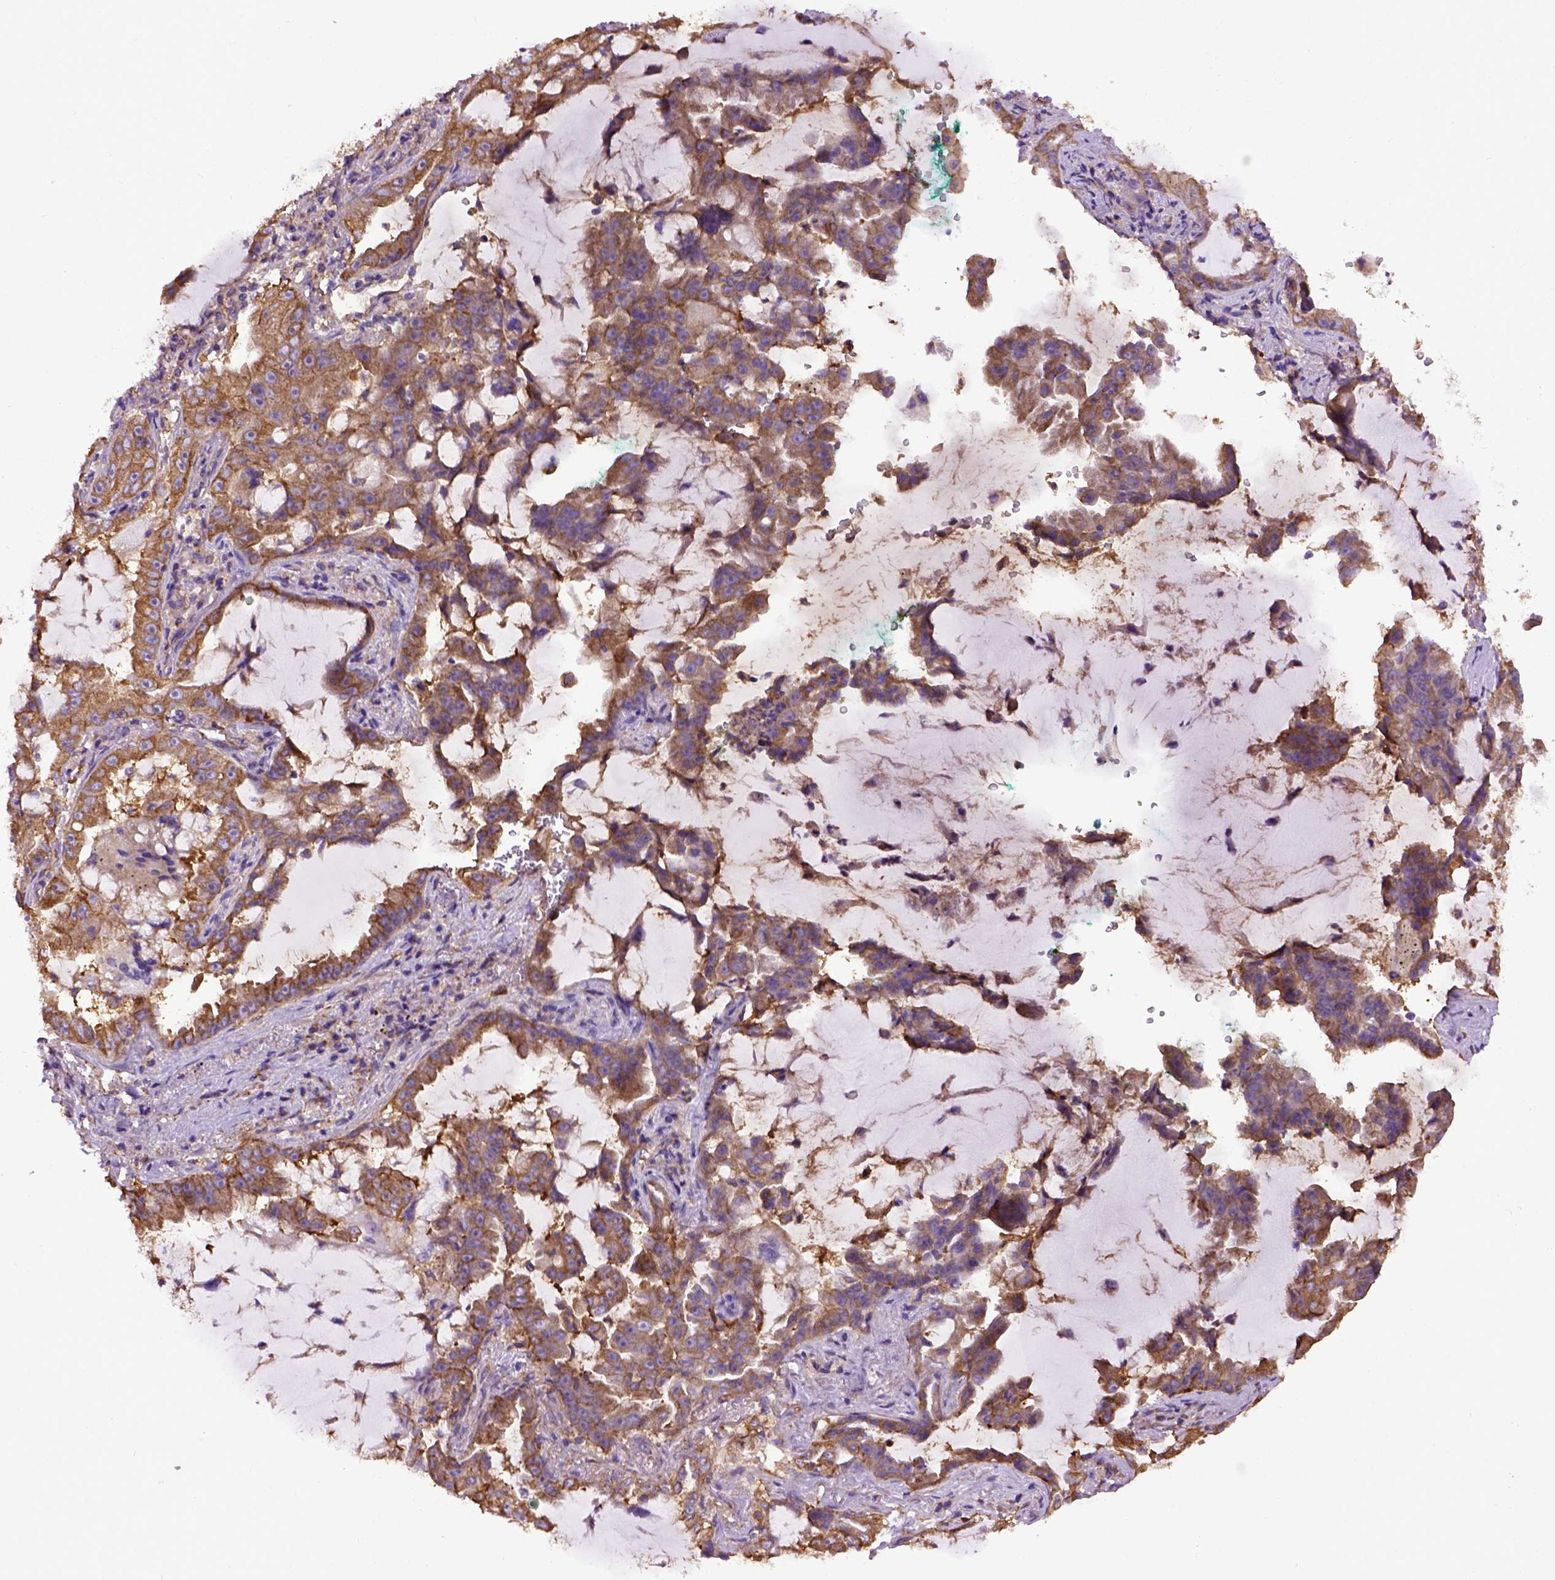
{"staining": {"intensity": "moderate", "quantity": ">75%", "location": "cytoplasmic/membranous"}, "tissue": "lung cancer", "cell_type": "Tumor cells", "image_type": "cancer", "snomed": [{"axis": "morphology", "description": "Adenocarcinoma, NOS"}, {"axis": "topography", "description": "Lung"}], "caption": "Immunohistochemistry image of neoplastic tissue: adenocarcinoma (lung) stained using IHC reveals medium levels of moderate protein expression localized specifically in the cytoplasmic/membranous of tumor cells, appearing as a cytoplasmic/membranous brown color.", "gene": "MVP", "patient": {"sex": "female", "age": 52}}